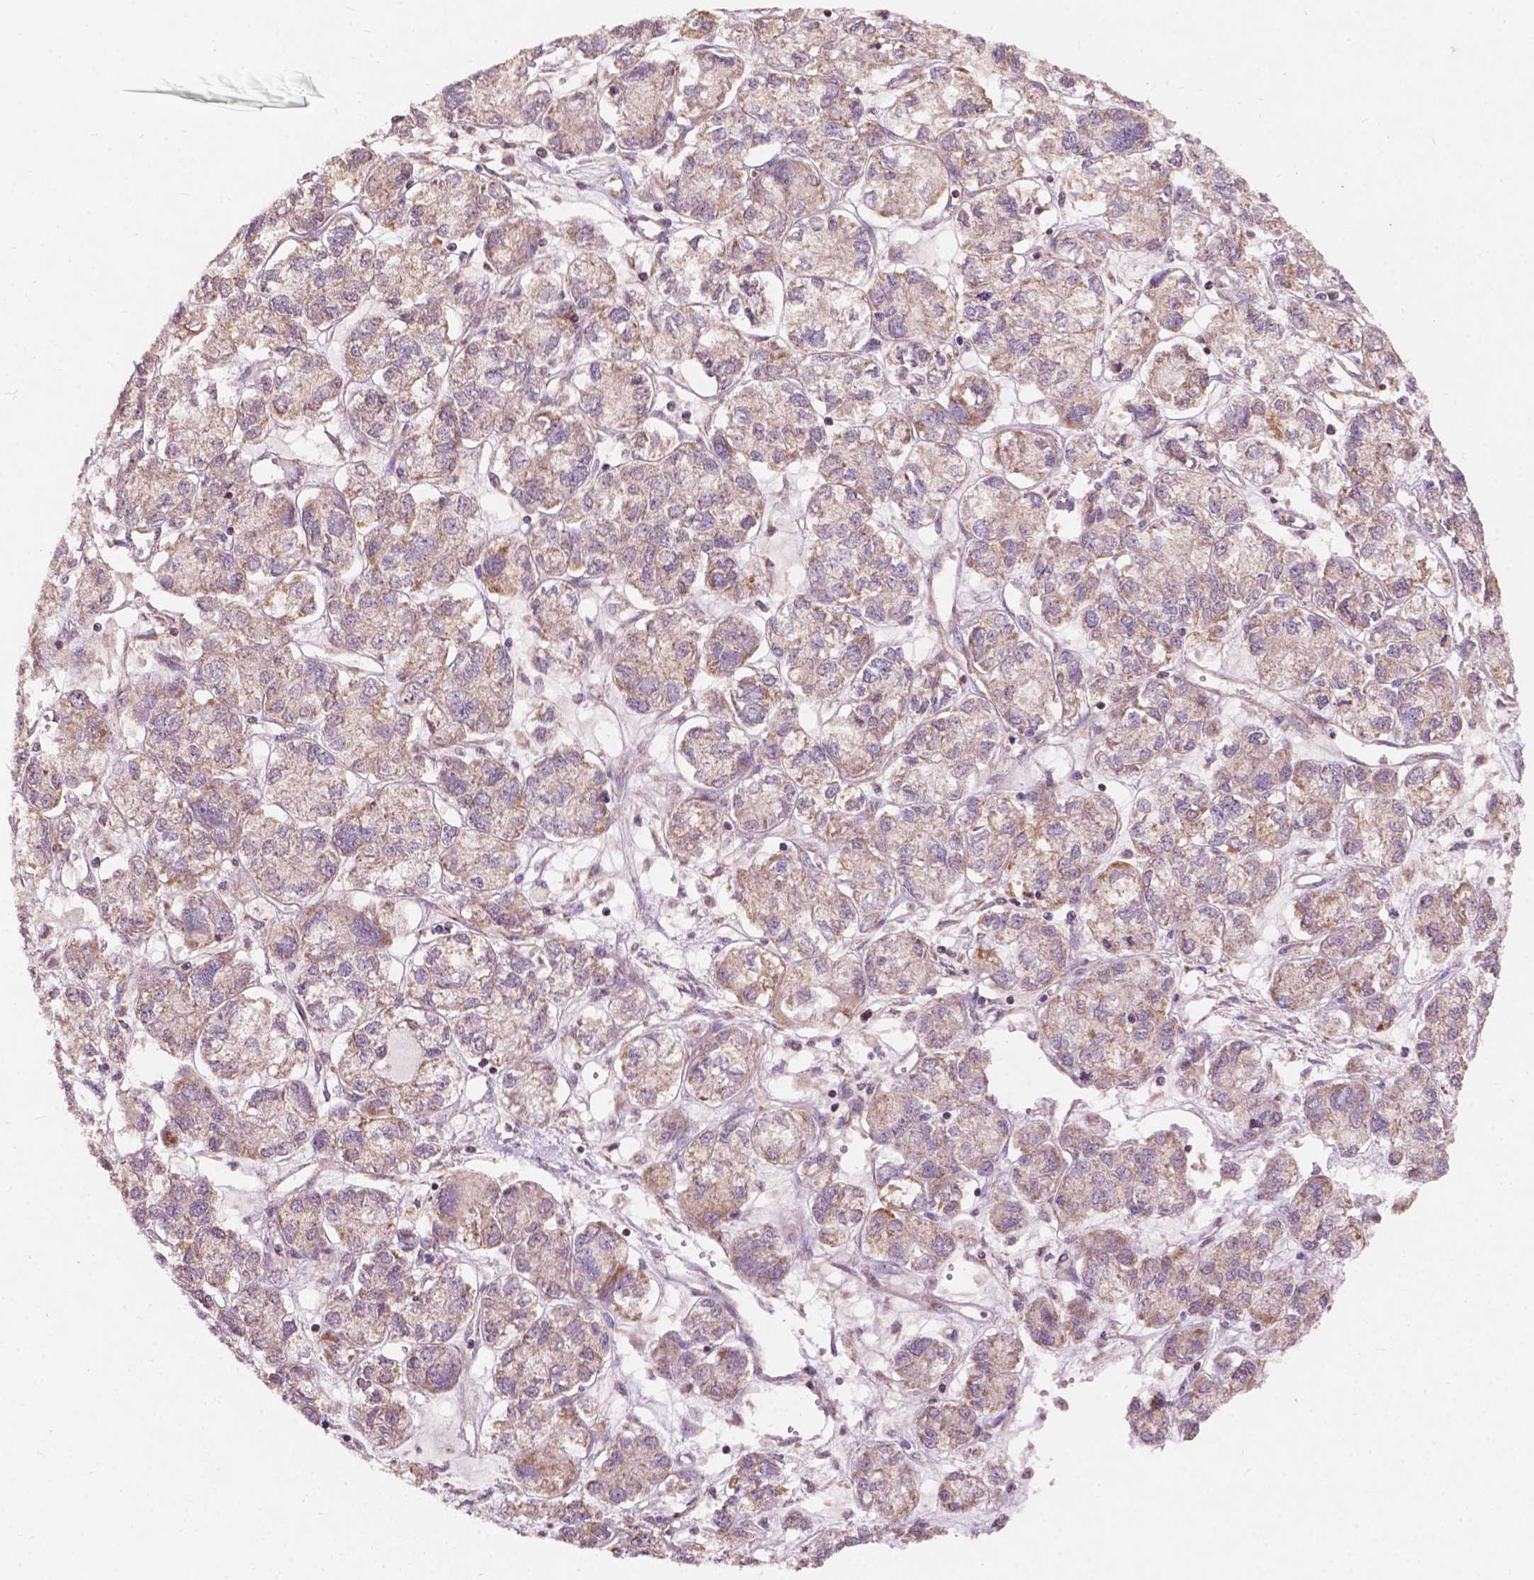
{"staining": {"intensity": "weak", "quantity": ">75%", "location": "cytoplasmic/membranous"}, "tissue": "ovarian cancer", "cell_type": "Tumor cells", "image_type": "cancer", "snomed": [{"axis": "morphology", "description": "Carcinoma, endometroid"}, {"axis": "topography", "description": "Ovary"}], "caption": "About >75% of tumor cells in endometroid carcinoma (ovarian) exhibit weak cytoplasmic/membranous protein positivity as visualized by brown immunohistochemical staining.", "gene": "NDUFA10", "patient": {"sex": "female", "age": 64}}